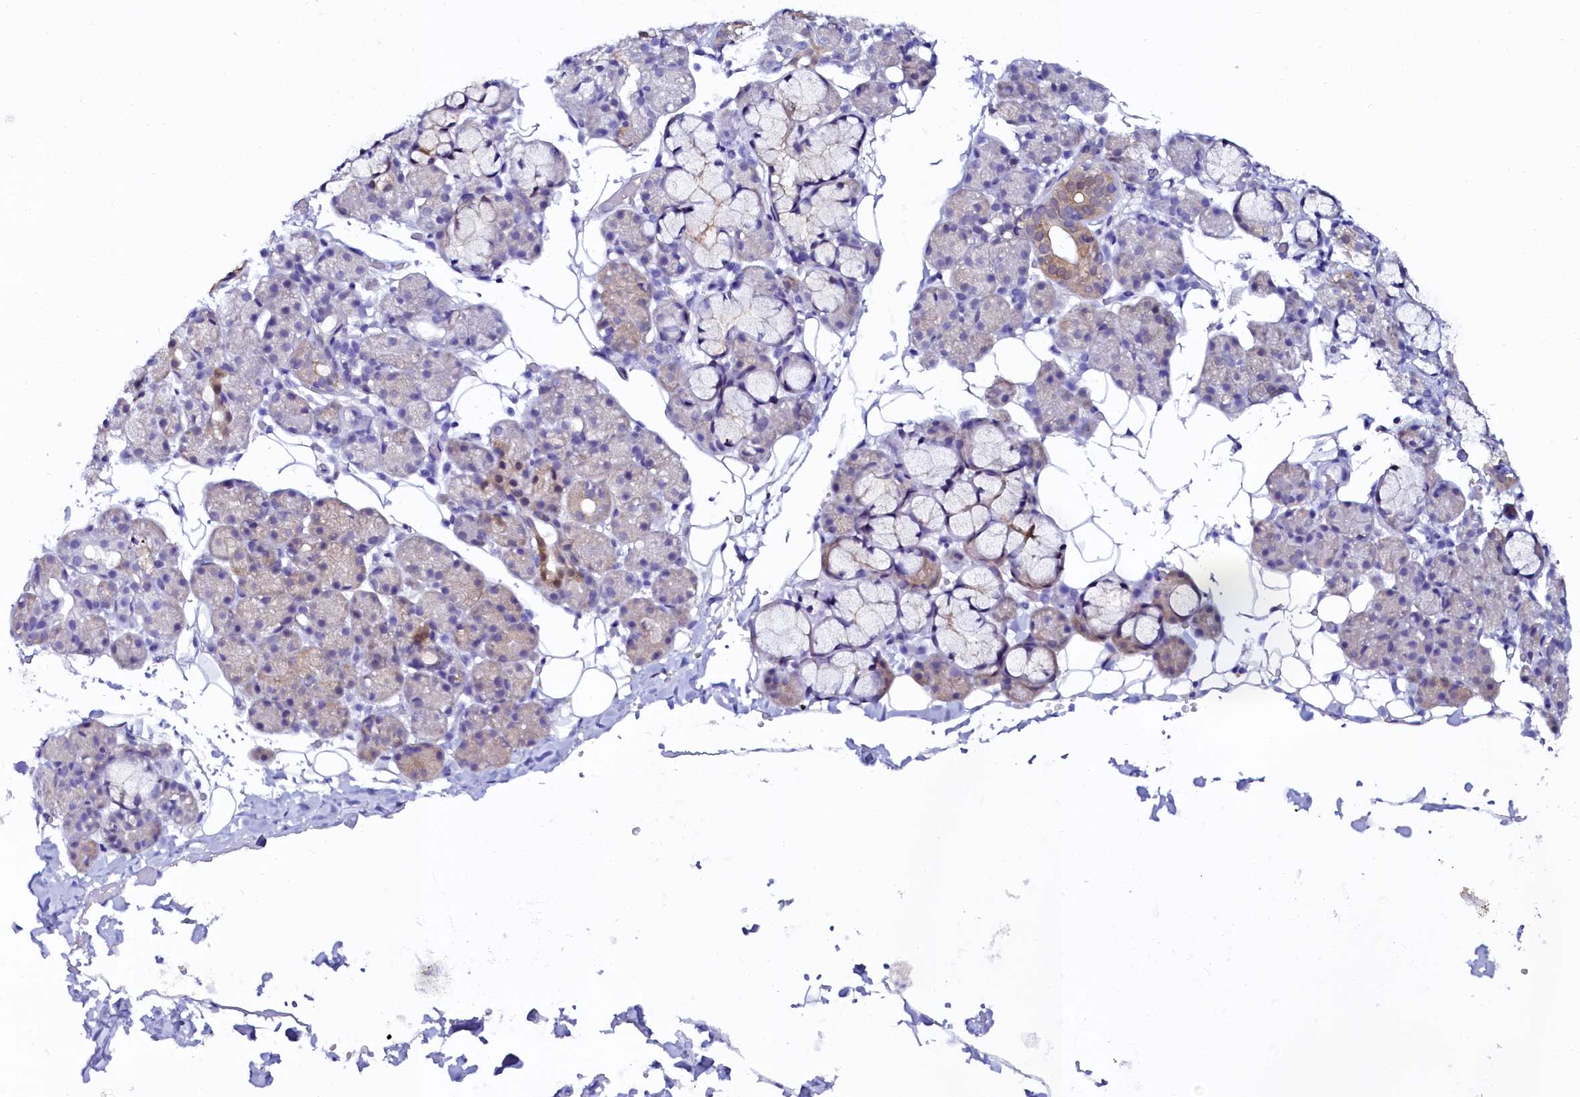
{"staining": {"intensity": "moderate", "quantity": "<25%", "location": "cytoplasmic/membranous"}, "tissue": "salivary gland", "cell_type": "Glandular cells", "image_type": "normal", "snomed": [{"axis": "morphology", "description": "Normal tissue, NOS"}, {"axis": "topography", "description": "Salivary gland"}], "caption": "About <25% of glandular cells in unremarkable salivary gland demonstrate moderate cytoplasmic/membranous protein staining as visualized by brown immunohistochemical staining.", "gene": "SORD", "patient": {"sex": "male", "age": 63}}